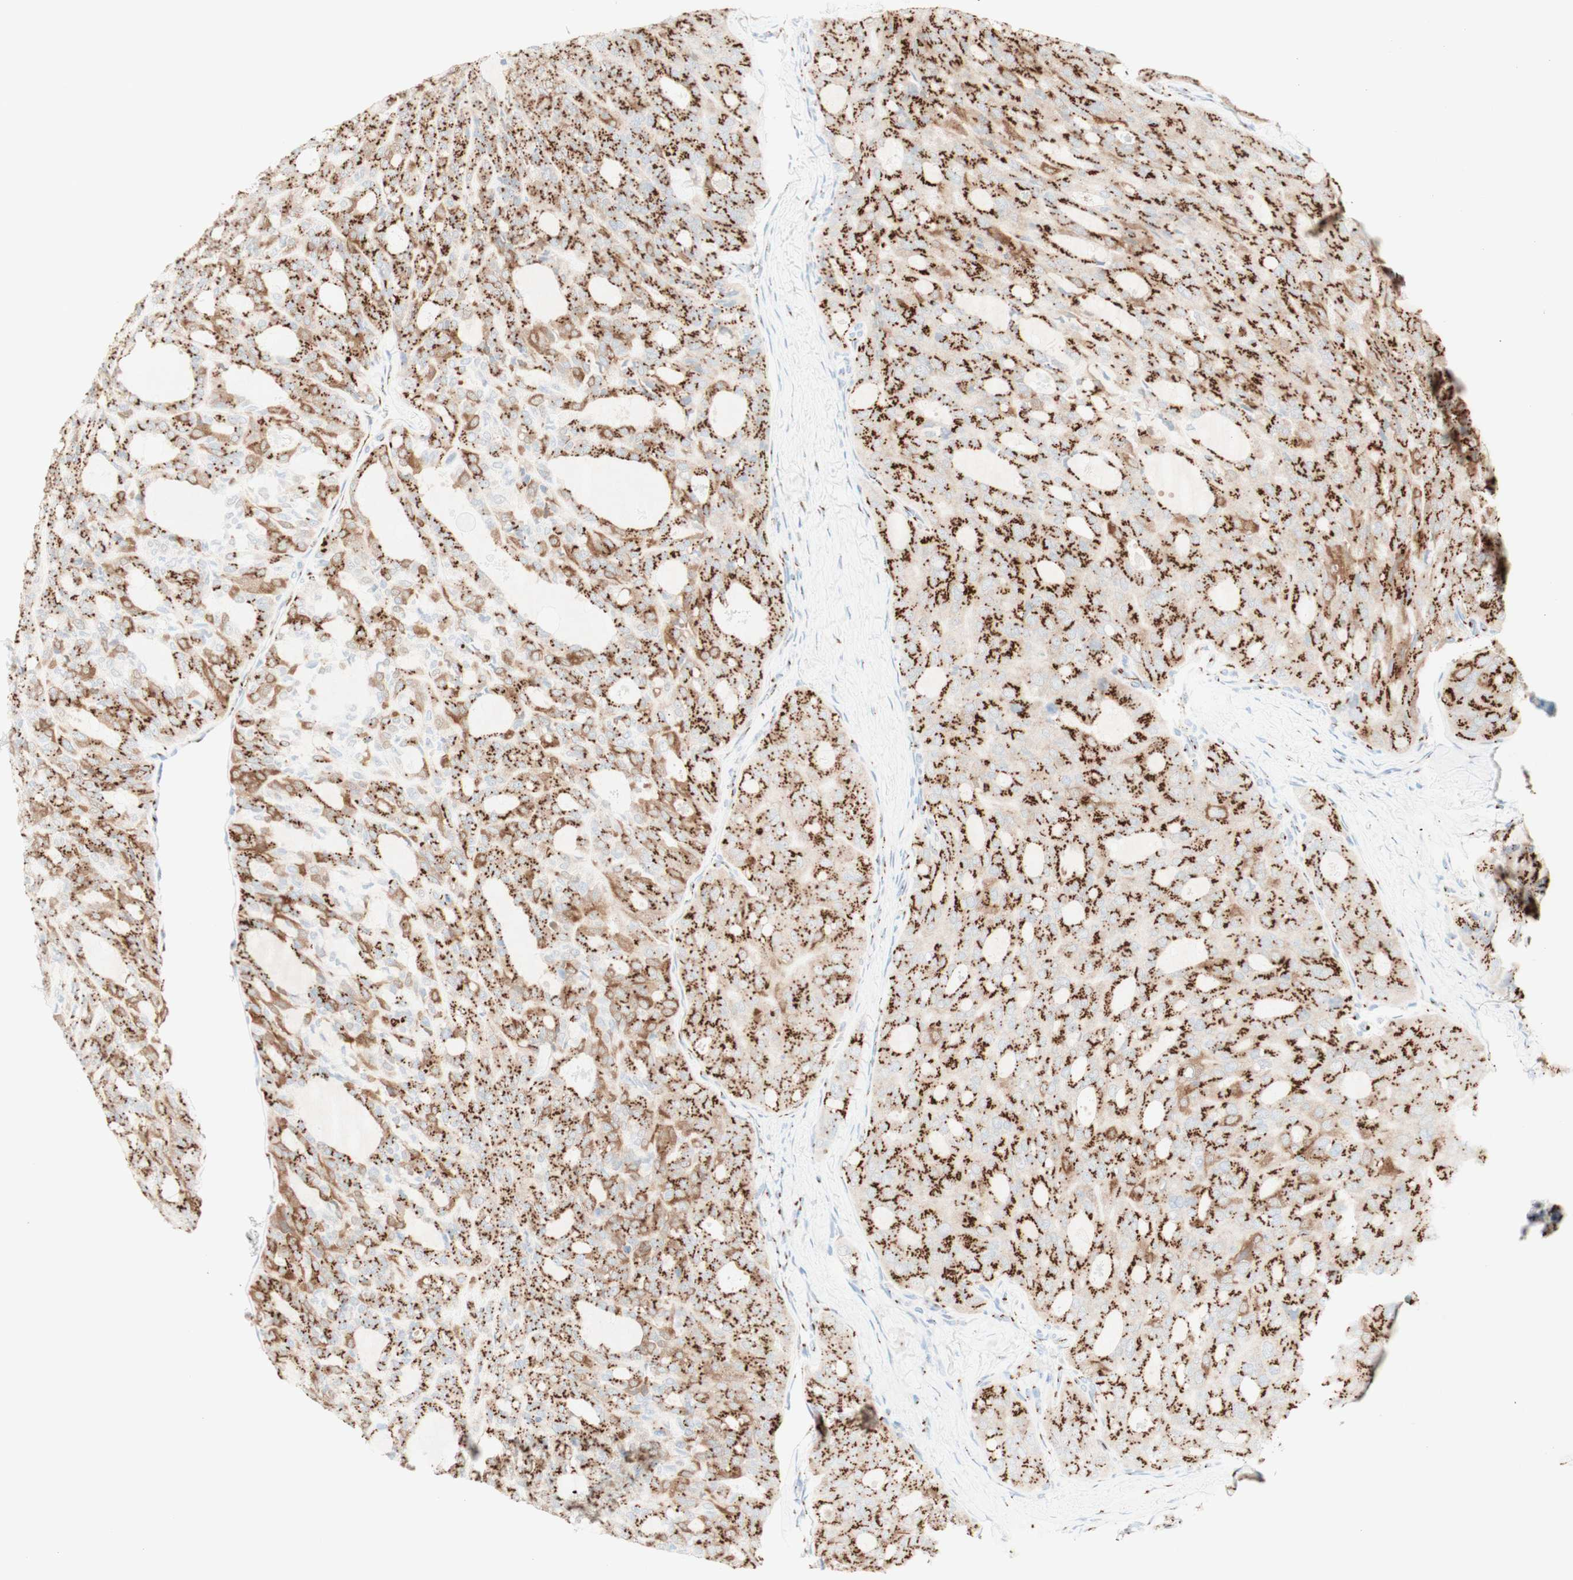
{"staining": {"intensity": "strong", "quantity": ">75%", "location": "cytoplasmic/membranous"}, "tissue": "thyroid cancer", "cell_type": "Tumor cells", "image_type": "cancer", "snomed": [{"axis": "morphology", "description": "Follicular adenoma carcinoma, NOS"}, {"axis": "topography", "description": "Thyroid gland"}], "caption": "Protein positivity by immunohistochemistry reveals strong cytoplasmic/membranous expression in approximately >75% of tumor cells in follicular adenoma carcinoma (thyroid).", "gene": "GOLGB1", "patient": {"sex": "male", "age": 75}}